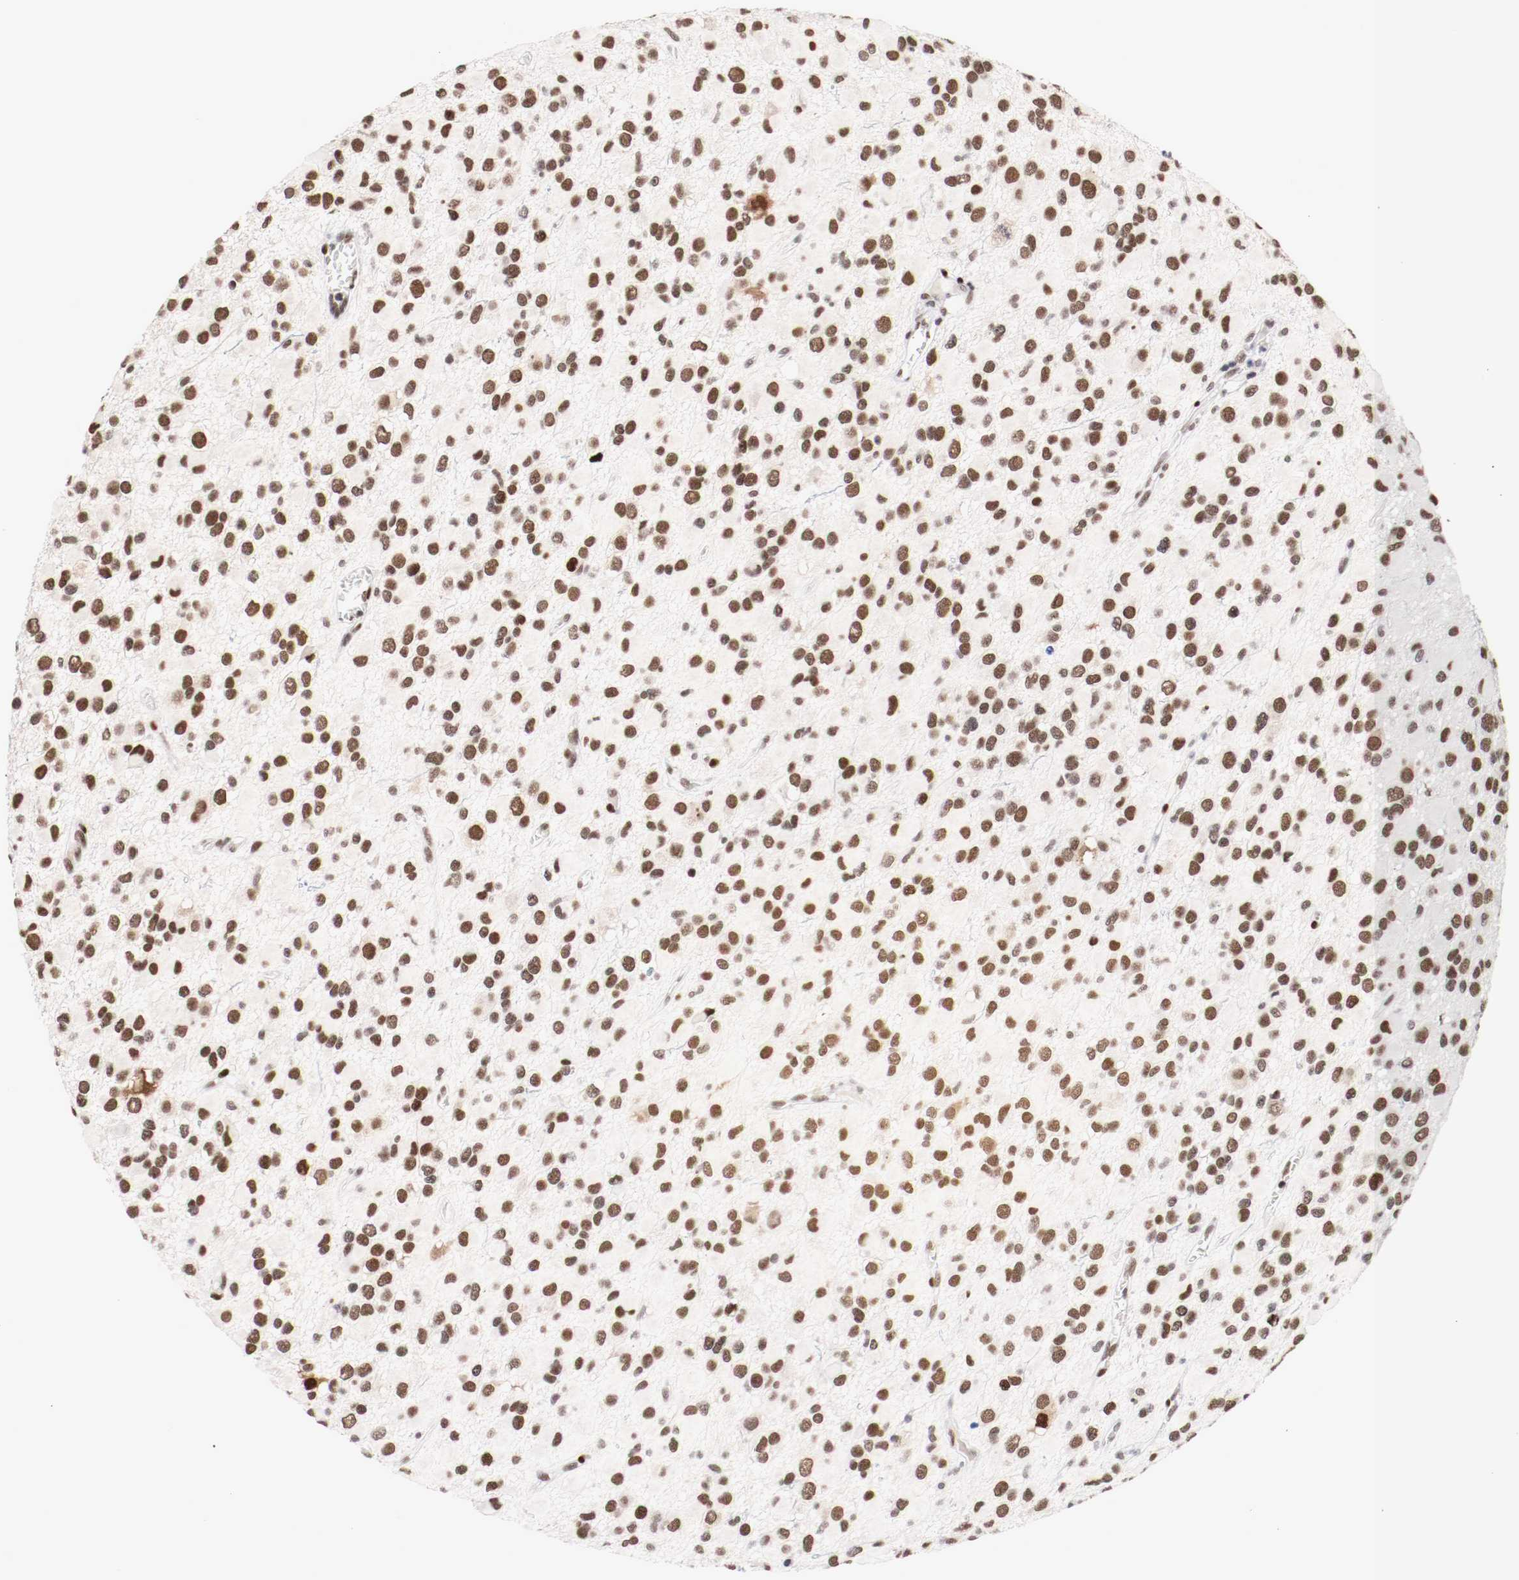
{"staining": {"intensity": "moderate", "quantity": ">75%", "location": "nuclear"}, "tissue": "glioma", "cell_type": "Tumor cells", "image_type": "cancer", "snomed": [{"axis": "morphology", "description": "Glioma, malignant, Low grade"}, {"axis": "topography", "description": "Brain"}], "caption": "Protein staining of glioma tissue displays moderate nuclear expression in approximately >75% of tumor cells.", "gene": "MEF2D", "patient": {"sex": "male", "age": 42}}